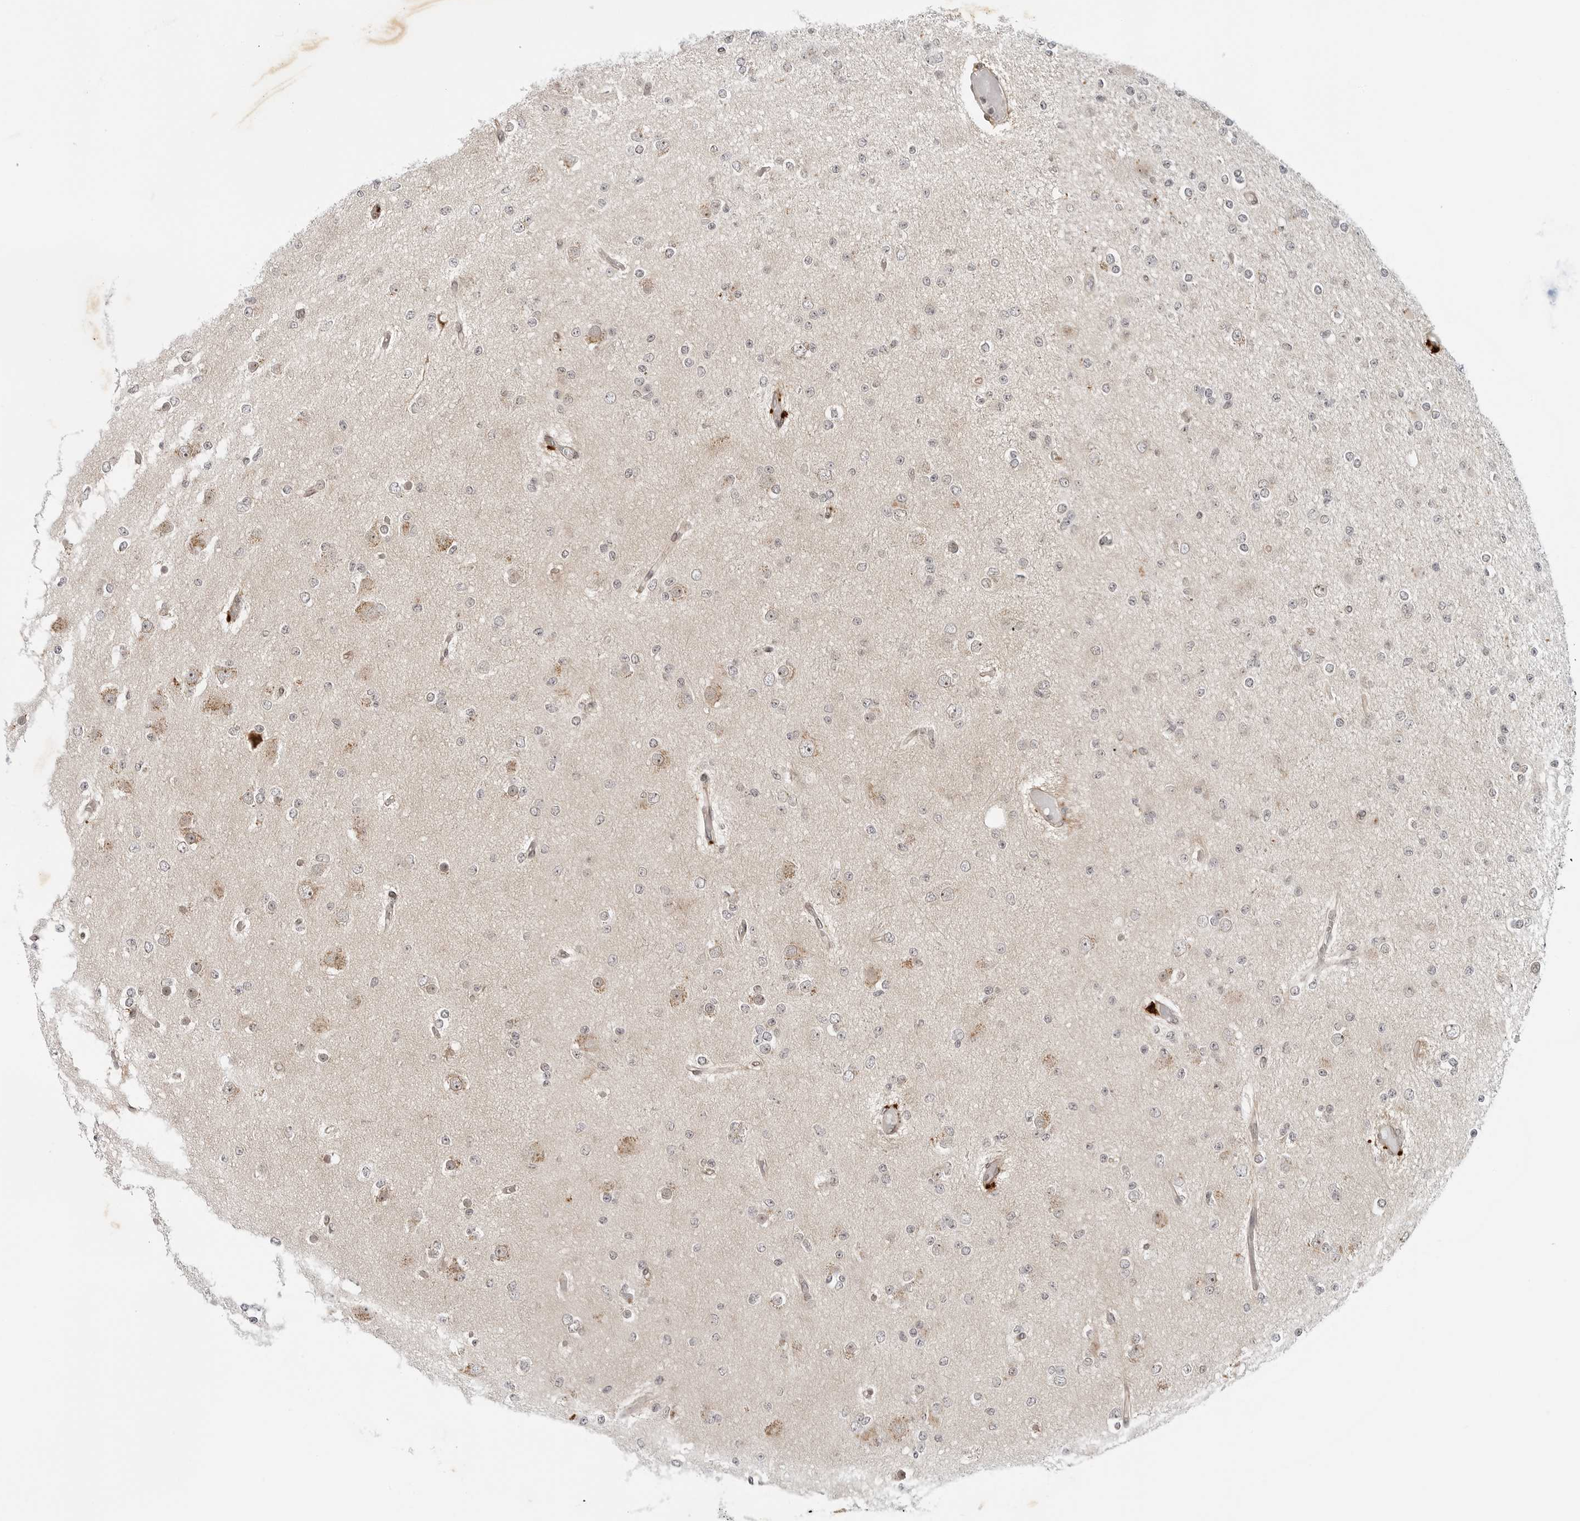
{"staining": {"intensity": "negative", "quantity": "none", "location": "none"}, "tissue": "glioma", "cell_type": "Tumor cells", "image_type": "cancer", "snomed": [{"axis": "morphology", "description": "Glioma, malignant, Low grade"}, {"axis": "topography", "description": "Brain"}], "caption": "High power microscopy image of an immunohistochemistry micrograph of glioma, revealing no significant positivity in tumor cells. (DAB (3,3'-diaminobenzidine) immunohistochemistry (IHC) with hematoxylin counter stain).", "gene": "TIPRL", "patient": {"sex": "female", "age": 22}}